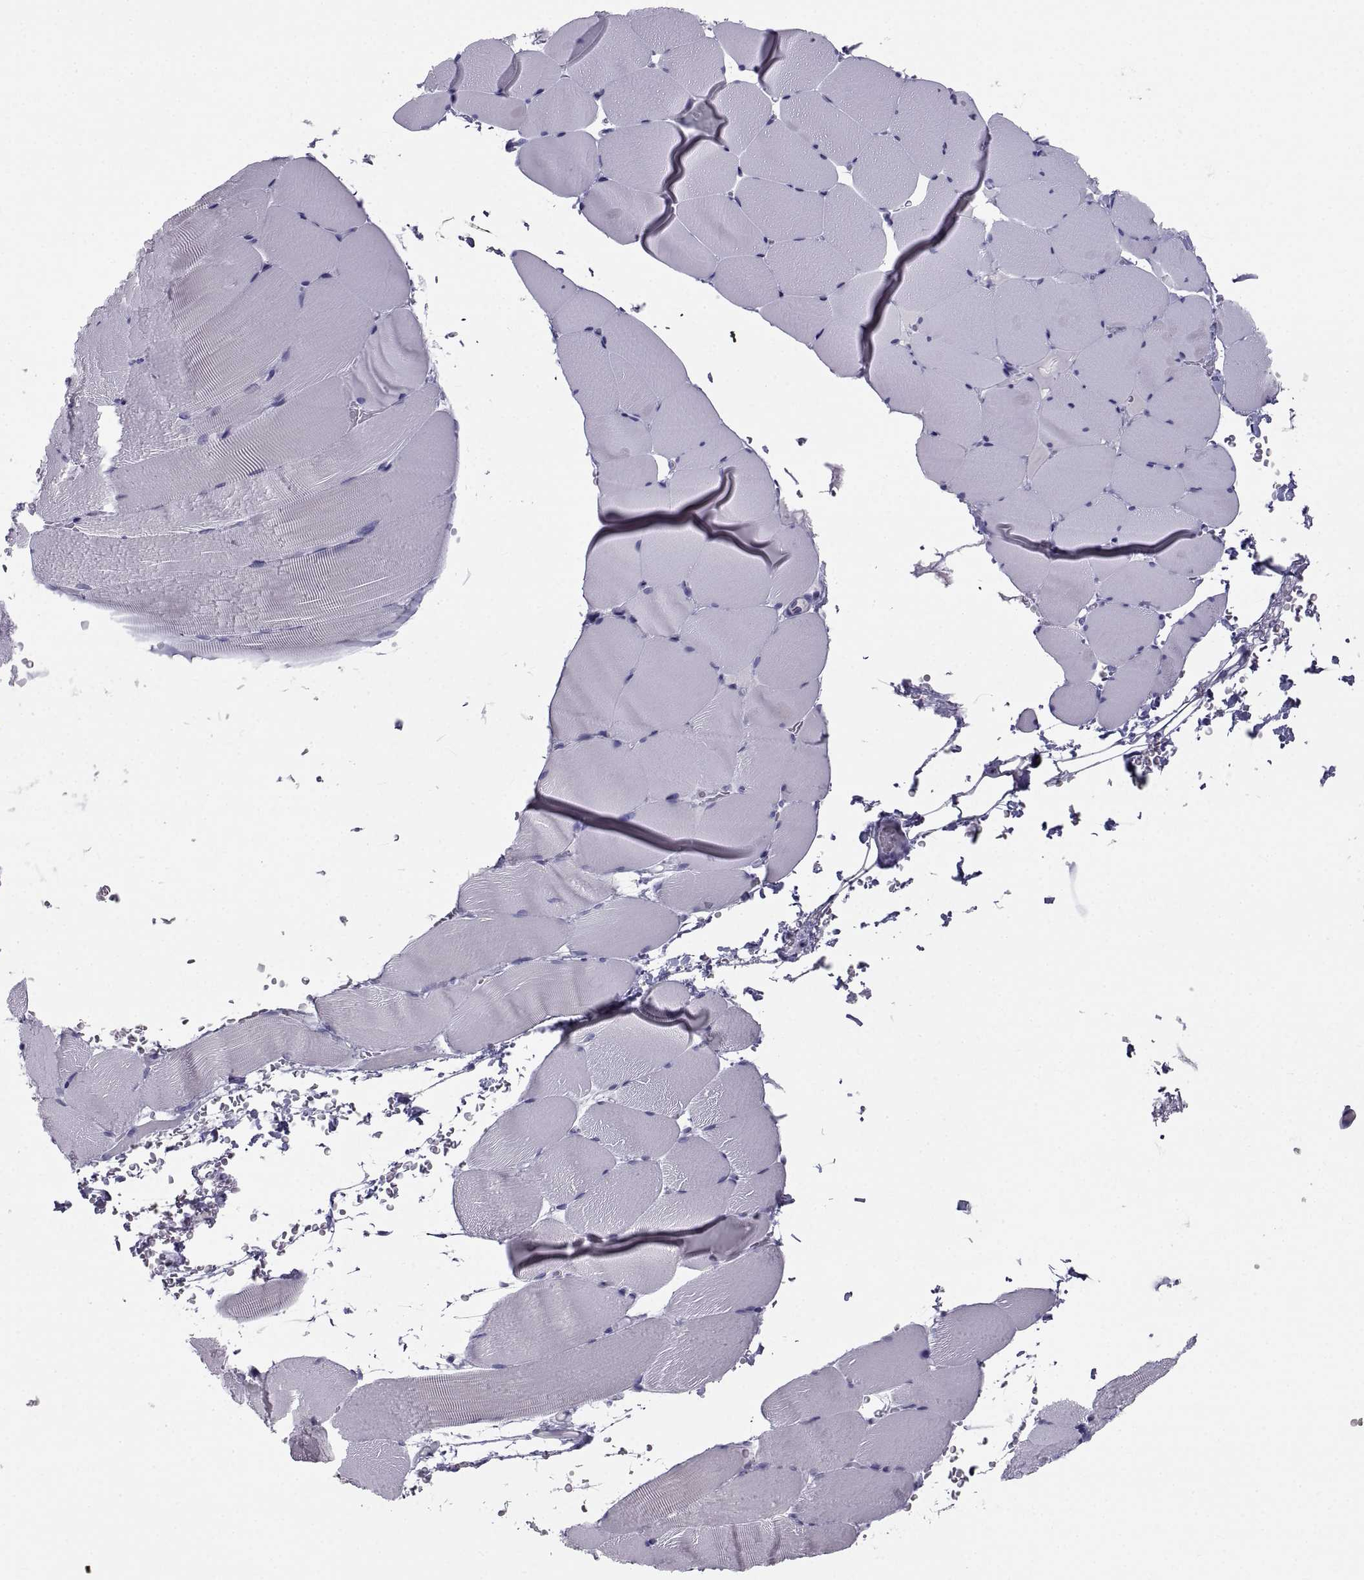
{"staining": {"intensity": "negative", "quantity": "none", "location": "none"}, "tissue": "skeletal muscle", "cell_type": "Myocytes", "image_type": "normal", "snomed": [{"axis": "morphology", "description": "Normal tissue, NOS"}, {"axis": "topography", "description": "Skeletal muscle"}], "caption": "The IHC histopathology image has no significant expression in myocytes of skeletal muscle.", "gene": "PCSK1N", "patient": {"sex": "female", "age": 37}}